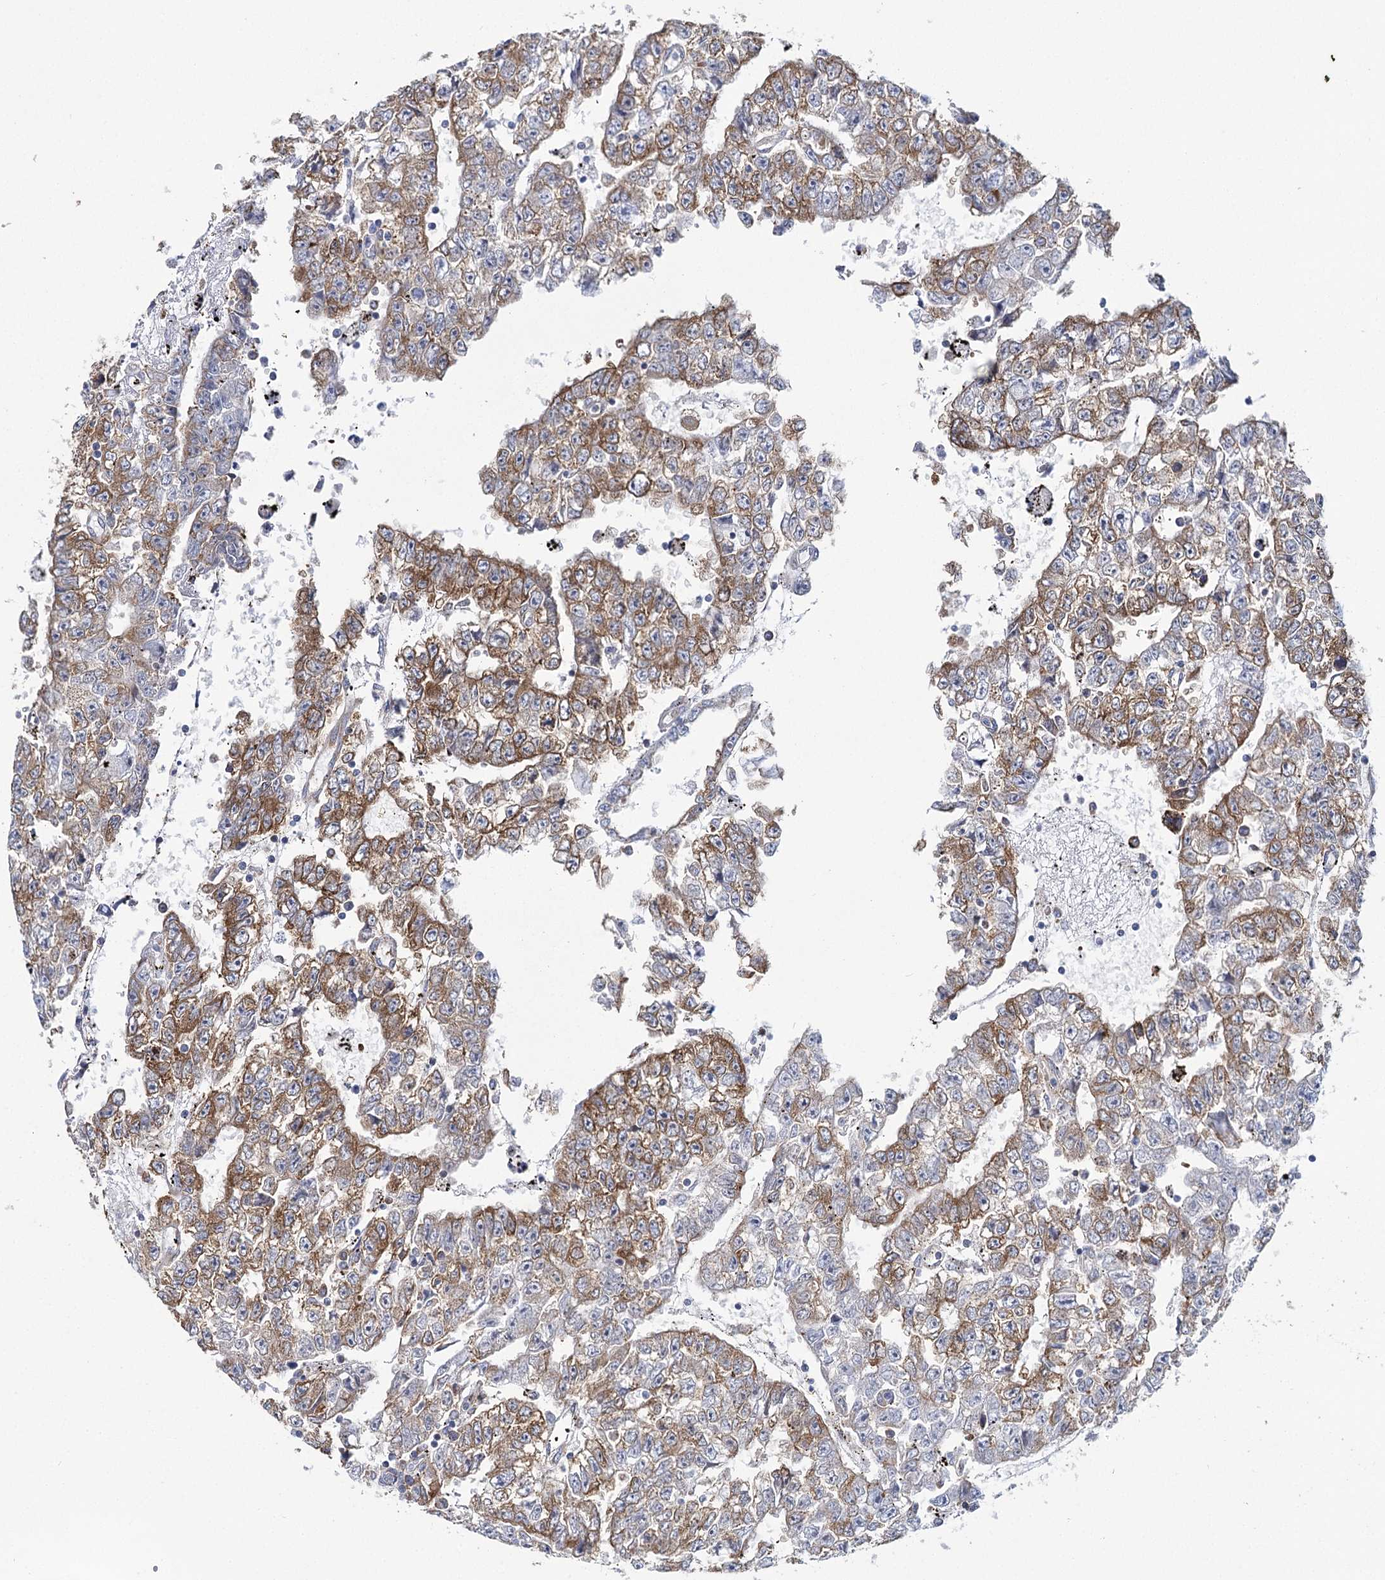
{"staining": {"intensity": "moderate", "quantity": ">75%", "location": "cytoplasmic/membranous"}, "tissue": "testis cancer", "cell_type": "Tumor cells", "image_type": "cancer", "snomed": [{"axis": "morphology", "description": "Carcinoma, Embryonal, NOS"}, {"axis": "topography", "description": "Testis"}], "caption": "This is a histology image of immunohistochemistry staining of embryonal carcinoma (testis), which shows moderate staining in the cytoplasmic/membranous of tumor cells.", "gene": "THUMPD3", "patient": {"sex": "male", "age": 25}}